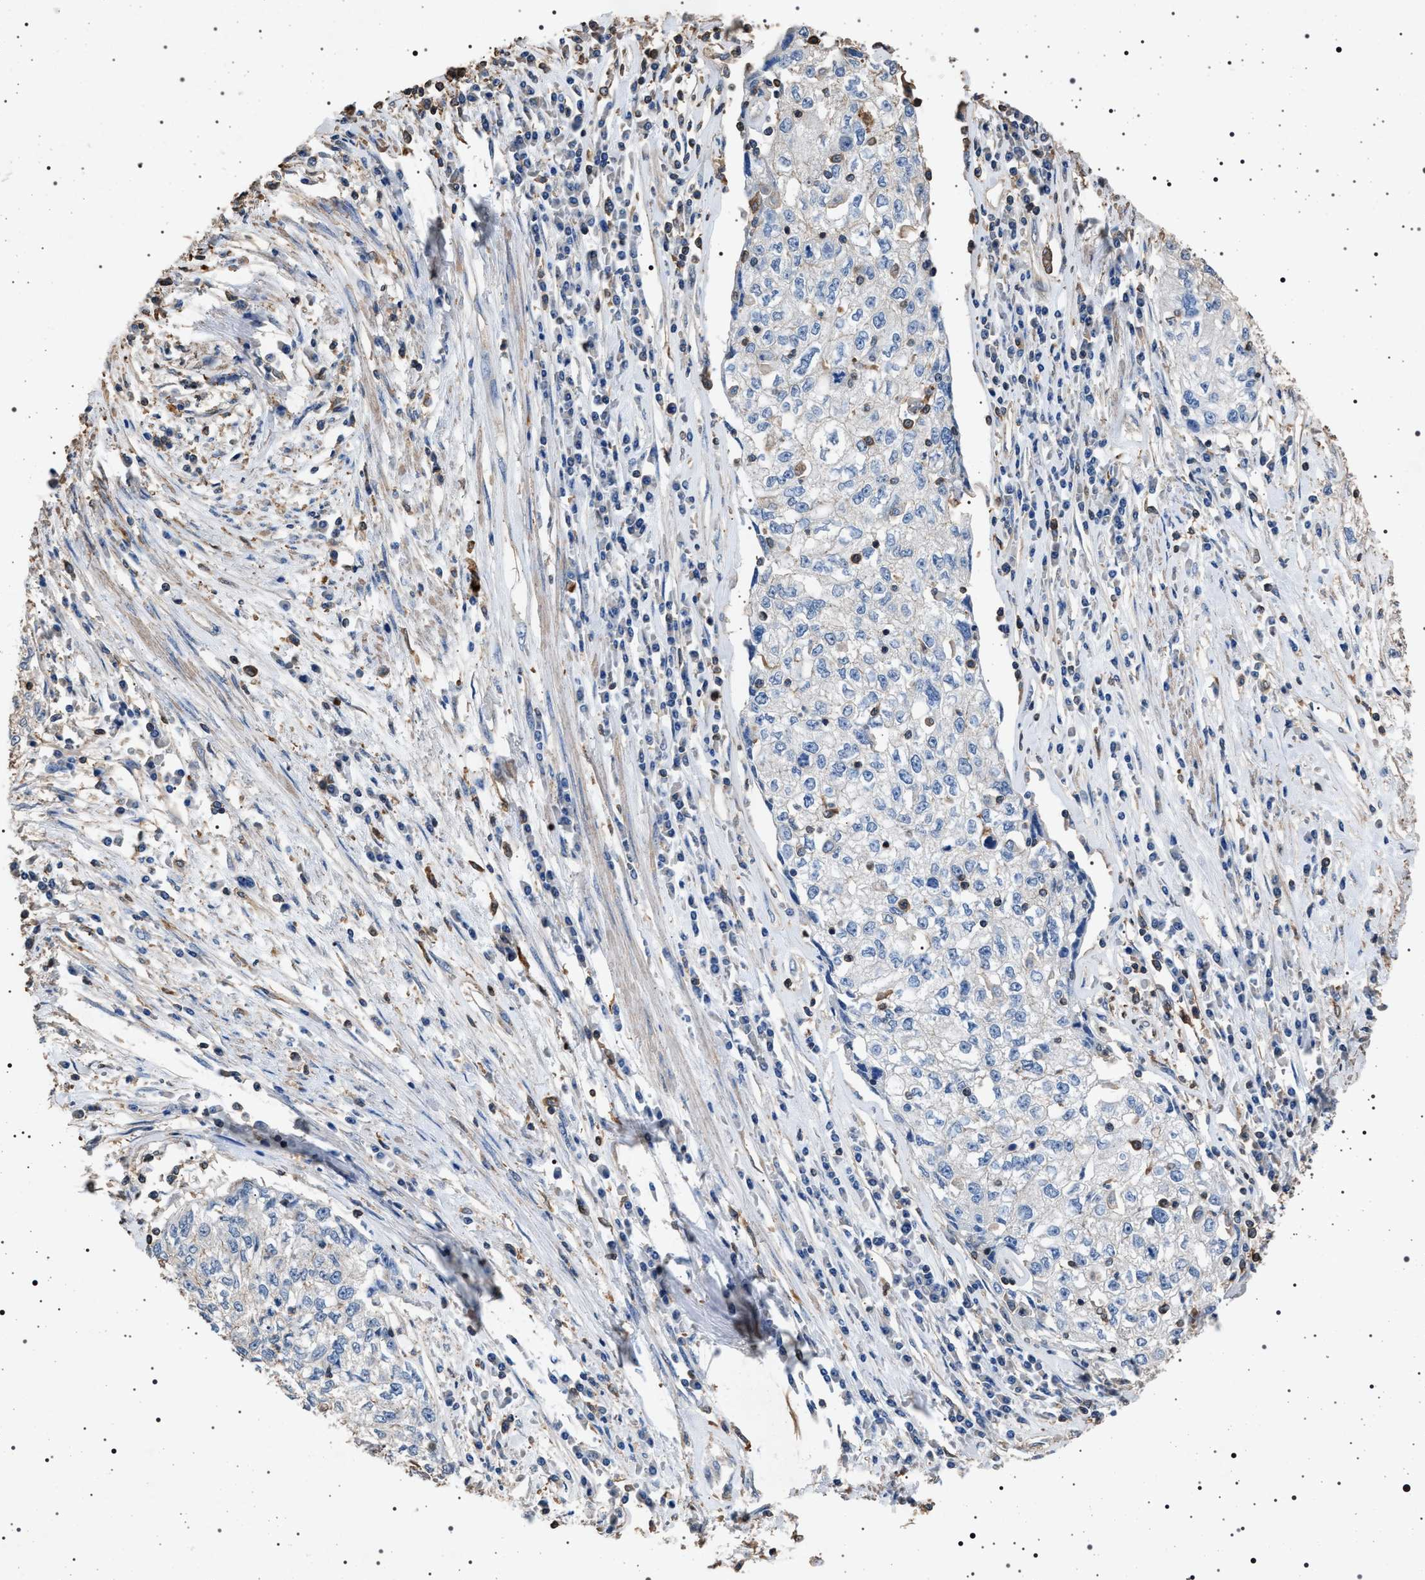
{"staining": {"intensity": "negative", "quantity": "none", "location": "none"}, "tissue": "cervical cancer", "cell_type": "Tumor cells", "image_type": "cancer", "snomed": [{"axis": "morphology", "description": "Squamous cell carcinoma, NOS"}, {"axis": "topography", "description": "Cervix"}], "caption": "A histopathology image of cervical squamous cell carcinoma stained for a protein exhibits no brown staining in tumor cells. (Stains: DAB IHC with hematoxylin counter stain, Microscopy: brightfield microscopy at high magnification).", "gene": "SMAP2", "patient": {"sex": "female", "age": 57}}